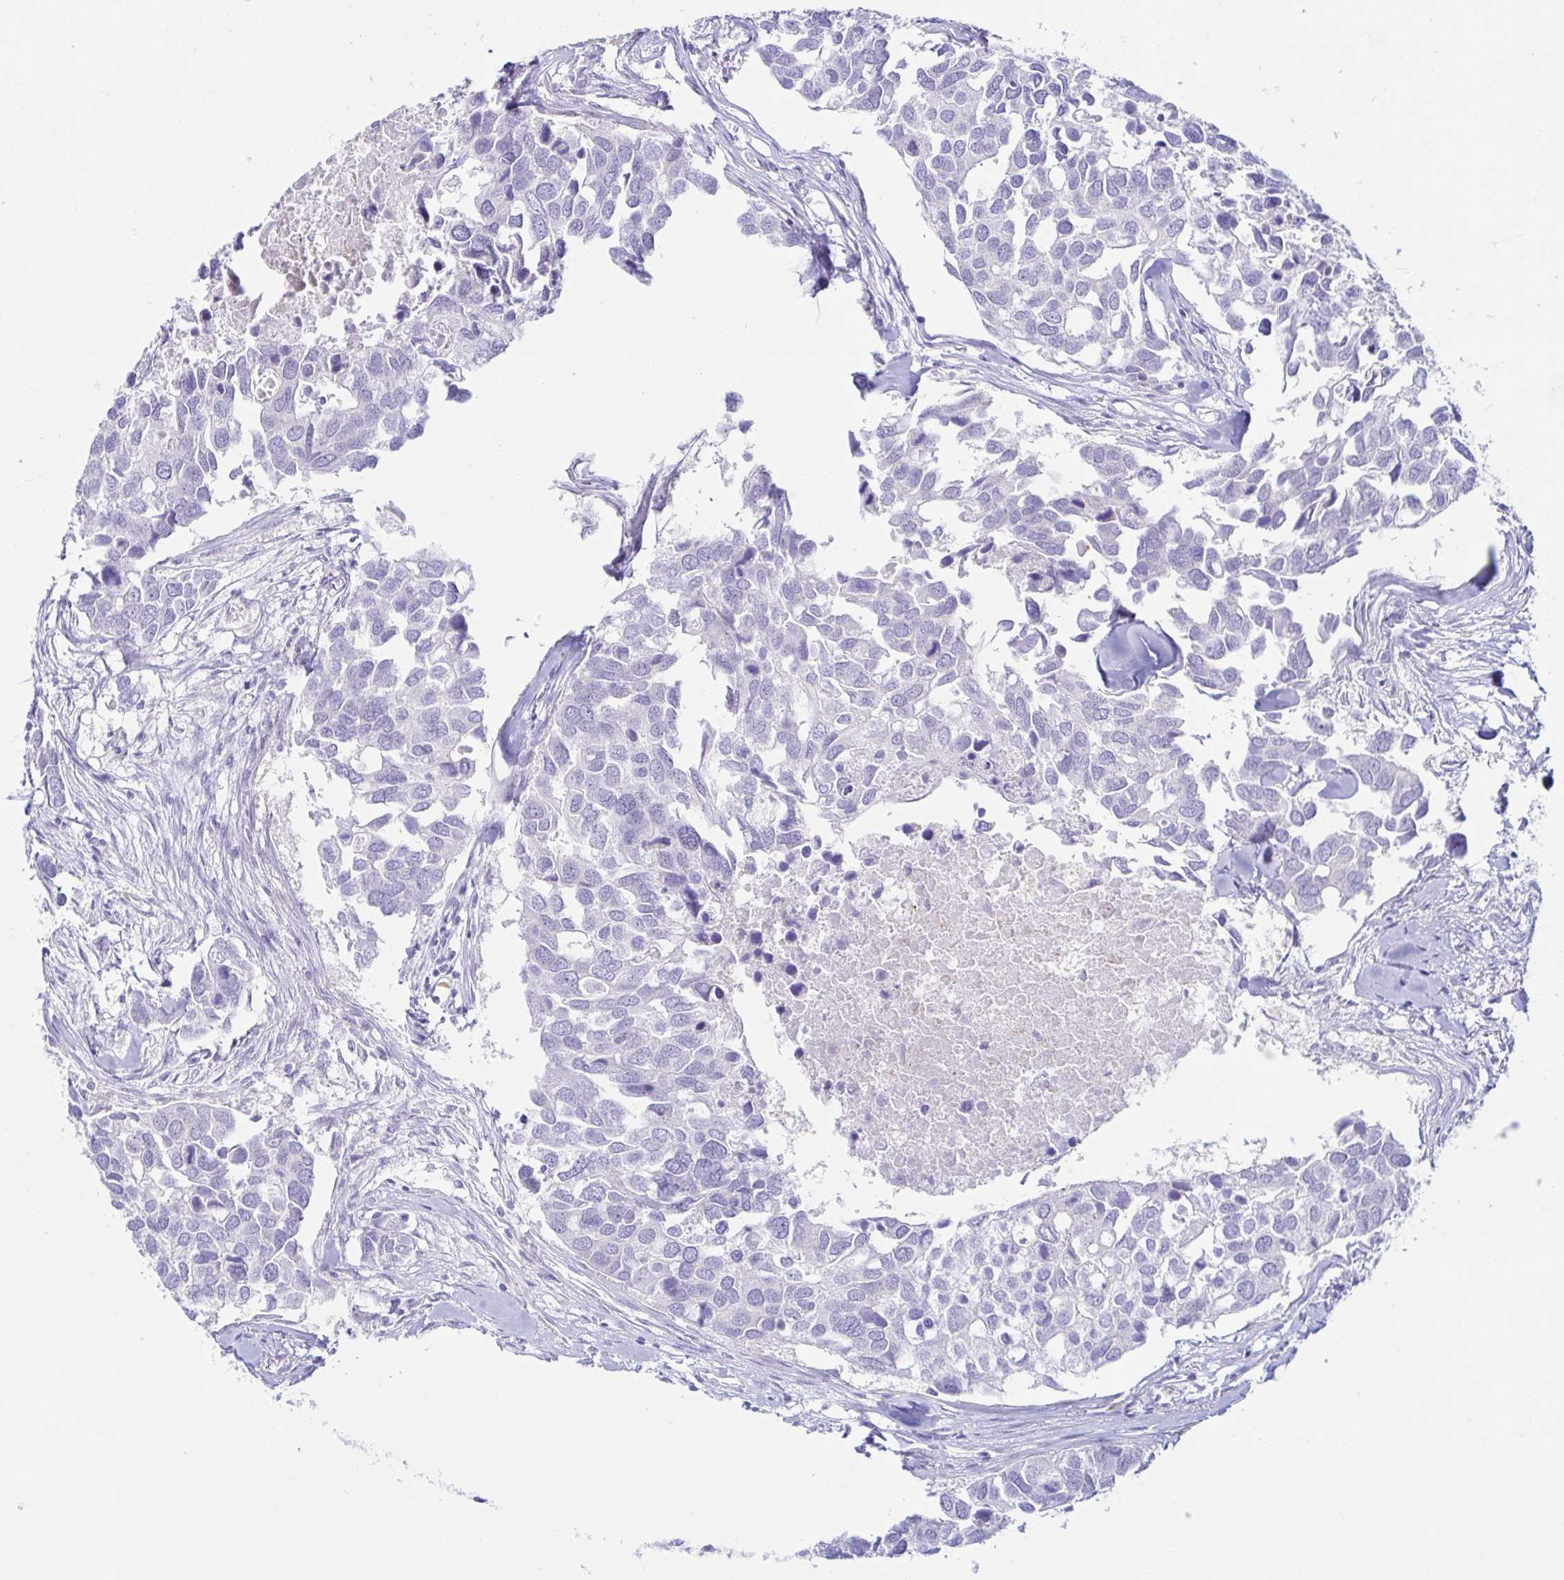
{"staining": {"intensity": "negative", "quantity": "none", "location": "none"}, "tissue": "breast cancer", "cell_type": "Tumor cells", "image_type": "cancer", "snomed": [{"axis": "morphology", "description": "Duct carcinoma"}, {"axis": "topography", "description": "Breast"}], "caption": "Immunohistochemistry micrograph of intraductal carcinoma (breast) stained for a protein (brown), which demonstrates no expression in tumor cells.", "gene": "BEST1", "patient": {"sex": "female", "age": 83}}